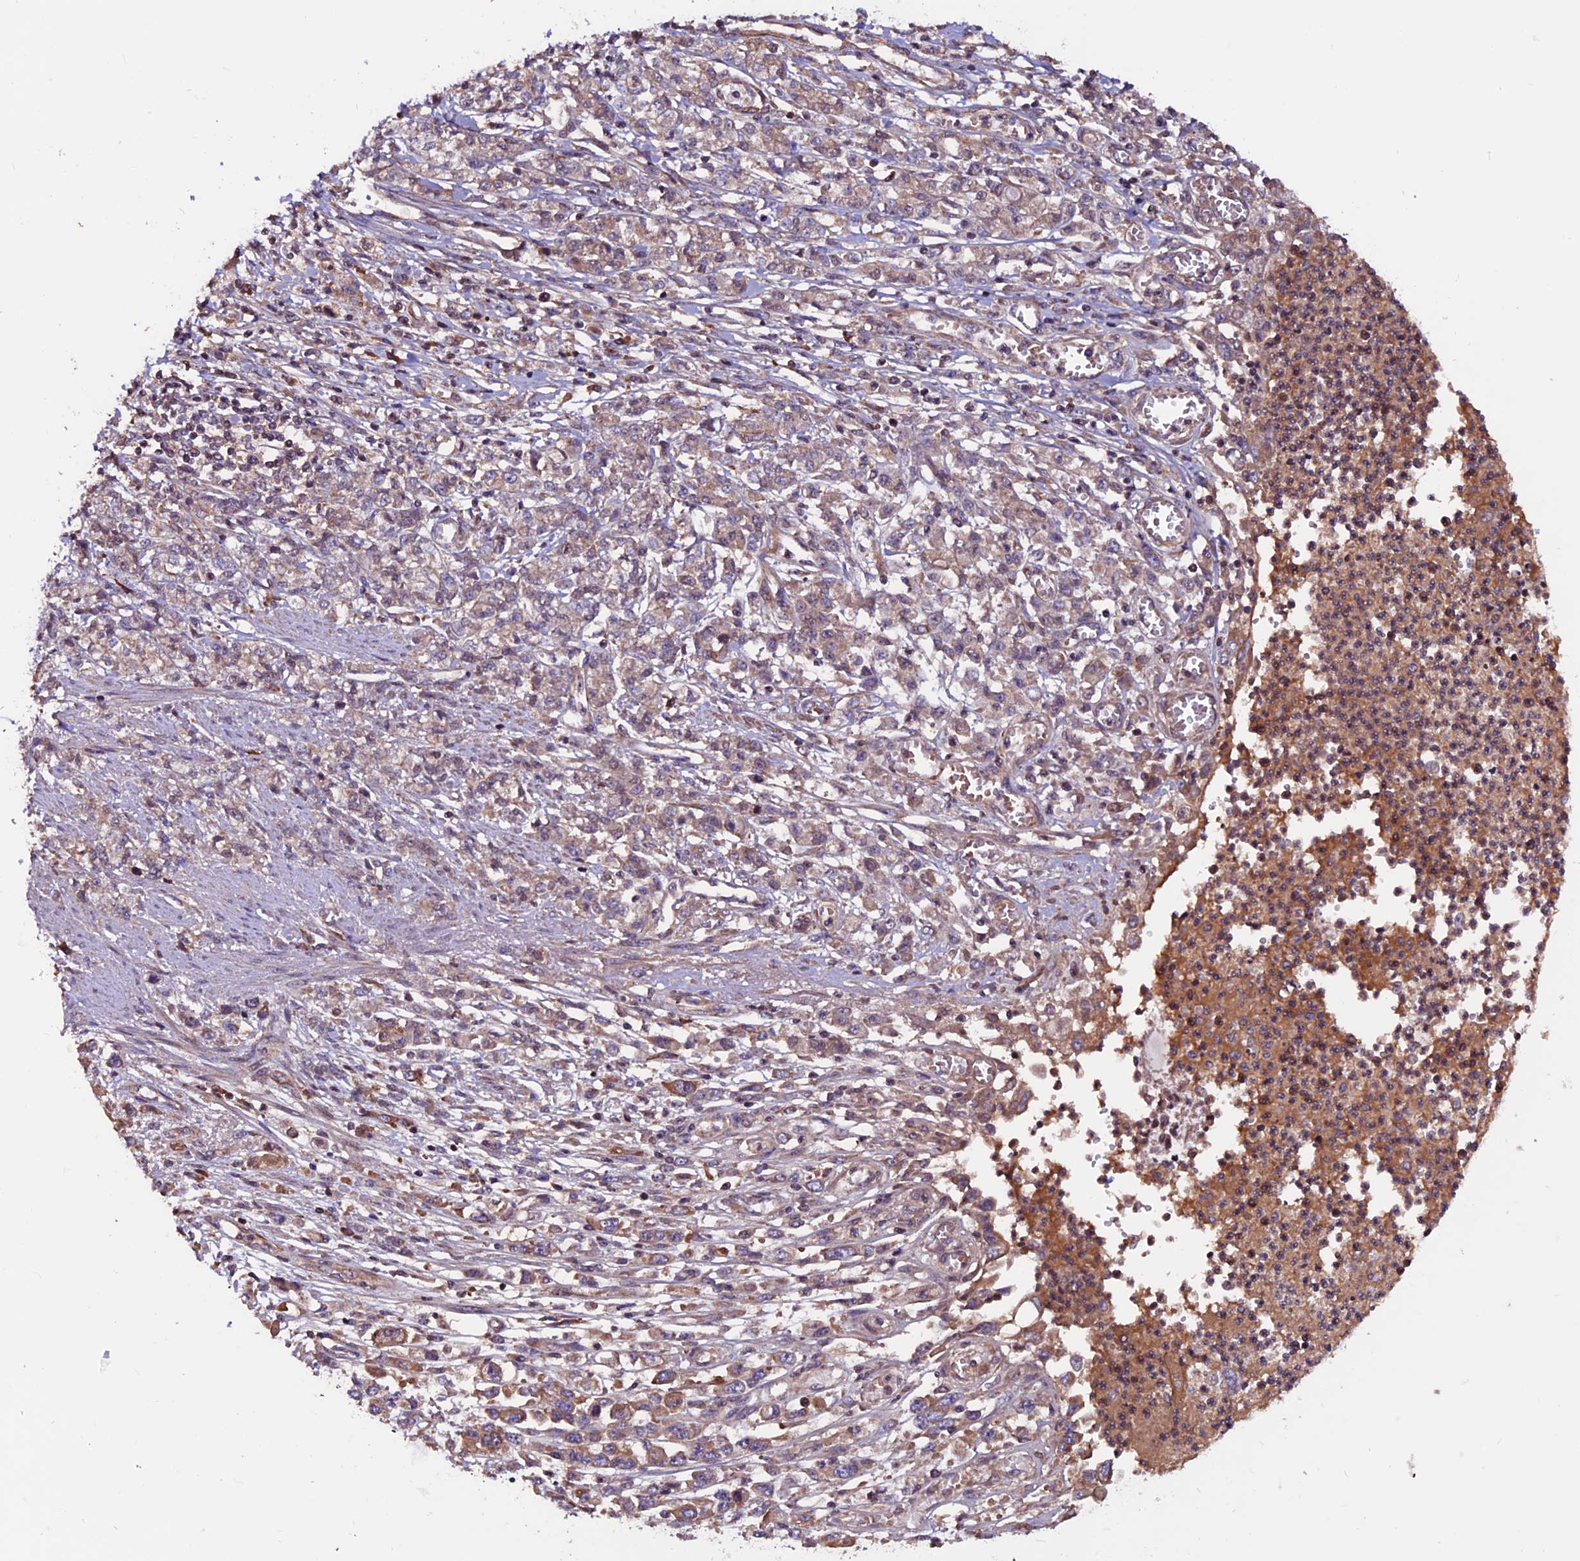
{"staining": {"intensity": "weak", "quantity": "<25%", "location": "cytoplasmic/membranous"}, "tissue": "stomach cancer", "cell_type": "Tumor cells", "image_type": "cancer", "snomed": [{"axis": "morphology", "description": "Adenocarcinoma, NOS"}, {"axis": "topography", "description": "Stomach"}], "caption": "Tumor cells are negative for brown protein staining in stomach cancer (adenocarcinoma).", "gene": "ZNF598", "patient": {"sex": "female", "age": 76}}